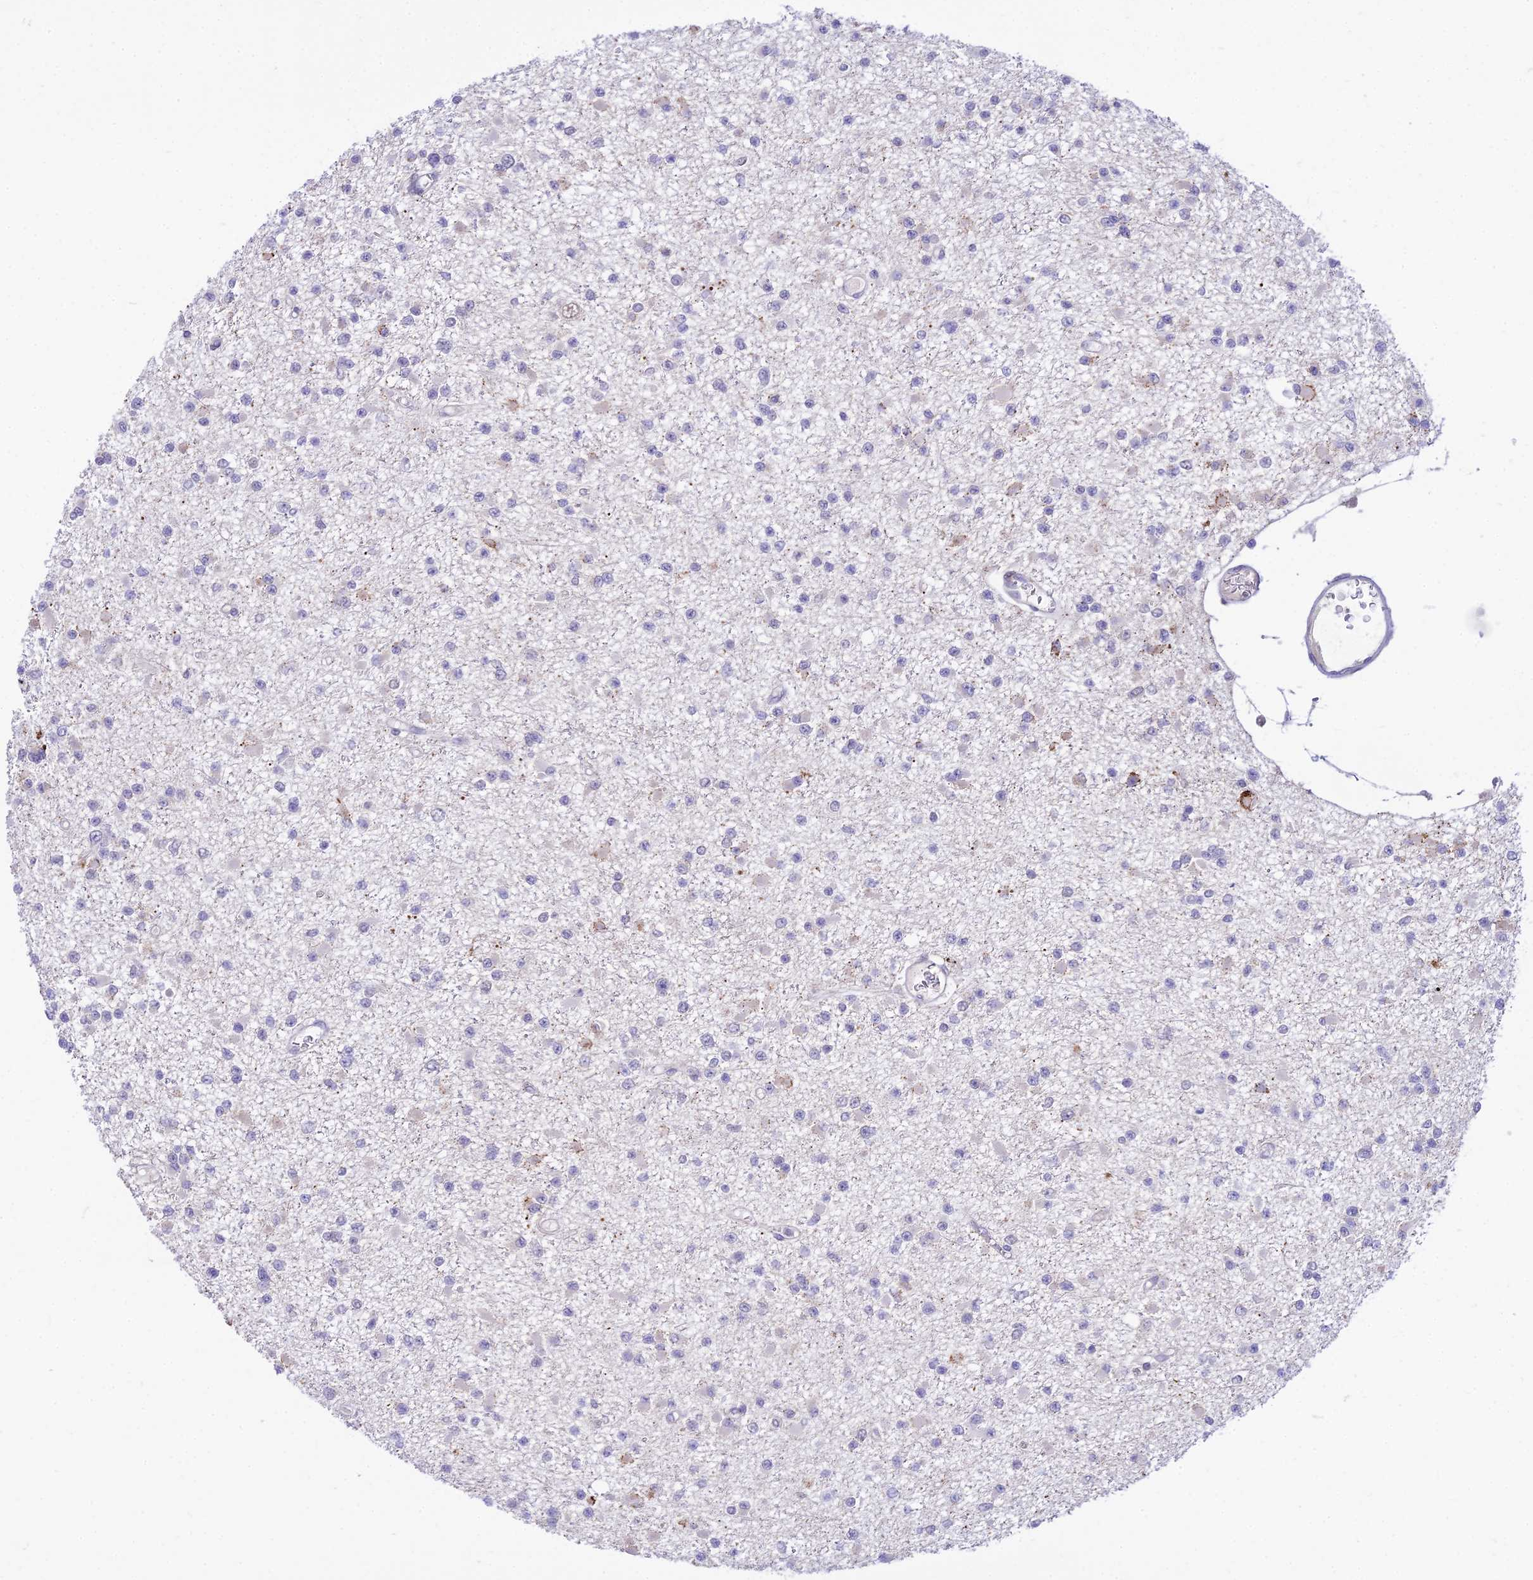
{"staining": {"intensity": "negative", "quantity": "none", "location": "none"}, "tissue": "glioma", "cell_type": "Tumor cells", "image_type": "cancer", "snomed": [{"axis": "morphology", "description": "Glioma, malignant, Low grade"}, {"axis": "topography", "description": "Brain"}], "caption": "Glioma was stained to show a protein in brown. There is no significant expression in tumor cells.", "gene": "C6orf163", "patient": {"sex": "female", "age": 22}}